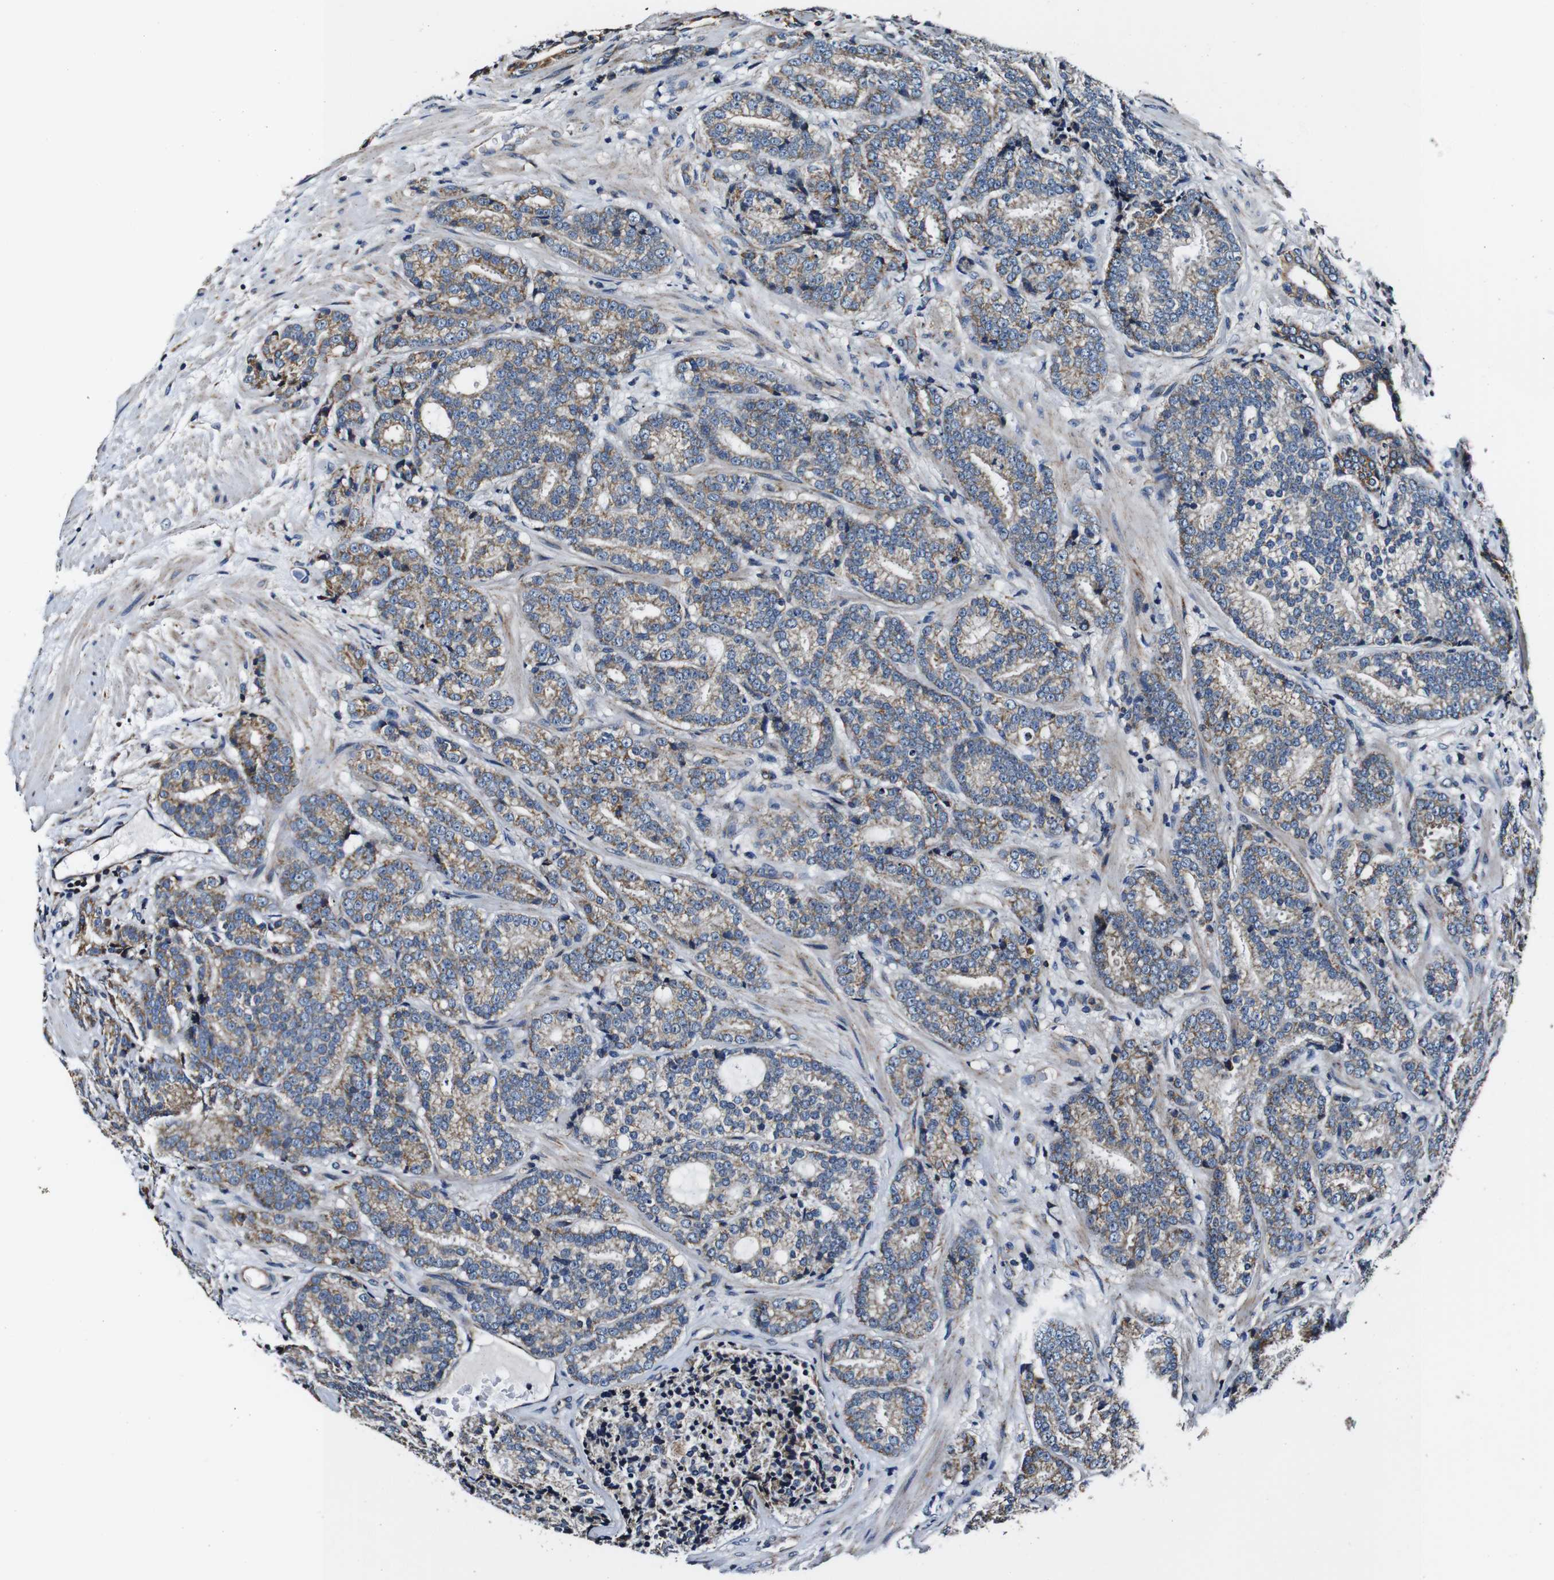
{"staining": {"intensity": "moderate", "quantity": "25%-75%", "location": "cytoplasmic/membranous"}, "tissue": "prostate cancer", "cell_type": "Tumor cells", "image_type": "cancer", "snomed": [{"axis": "morphology", "description": "Adenocarcinoma, High grade"}, {"axis": "topography", "description": "Prostate"}], "caption": "Immunohistochemical staining of human prostate high-grade adenocarcinoma reveals moderate cytoplasmic/membranous protein staining in approximately 25%-75% of tumor cells. (Brightfield microscopy of DAB IHC at high magnification).", "gene": "HK1", "patient": {"sex": "male", "age": 61}}